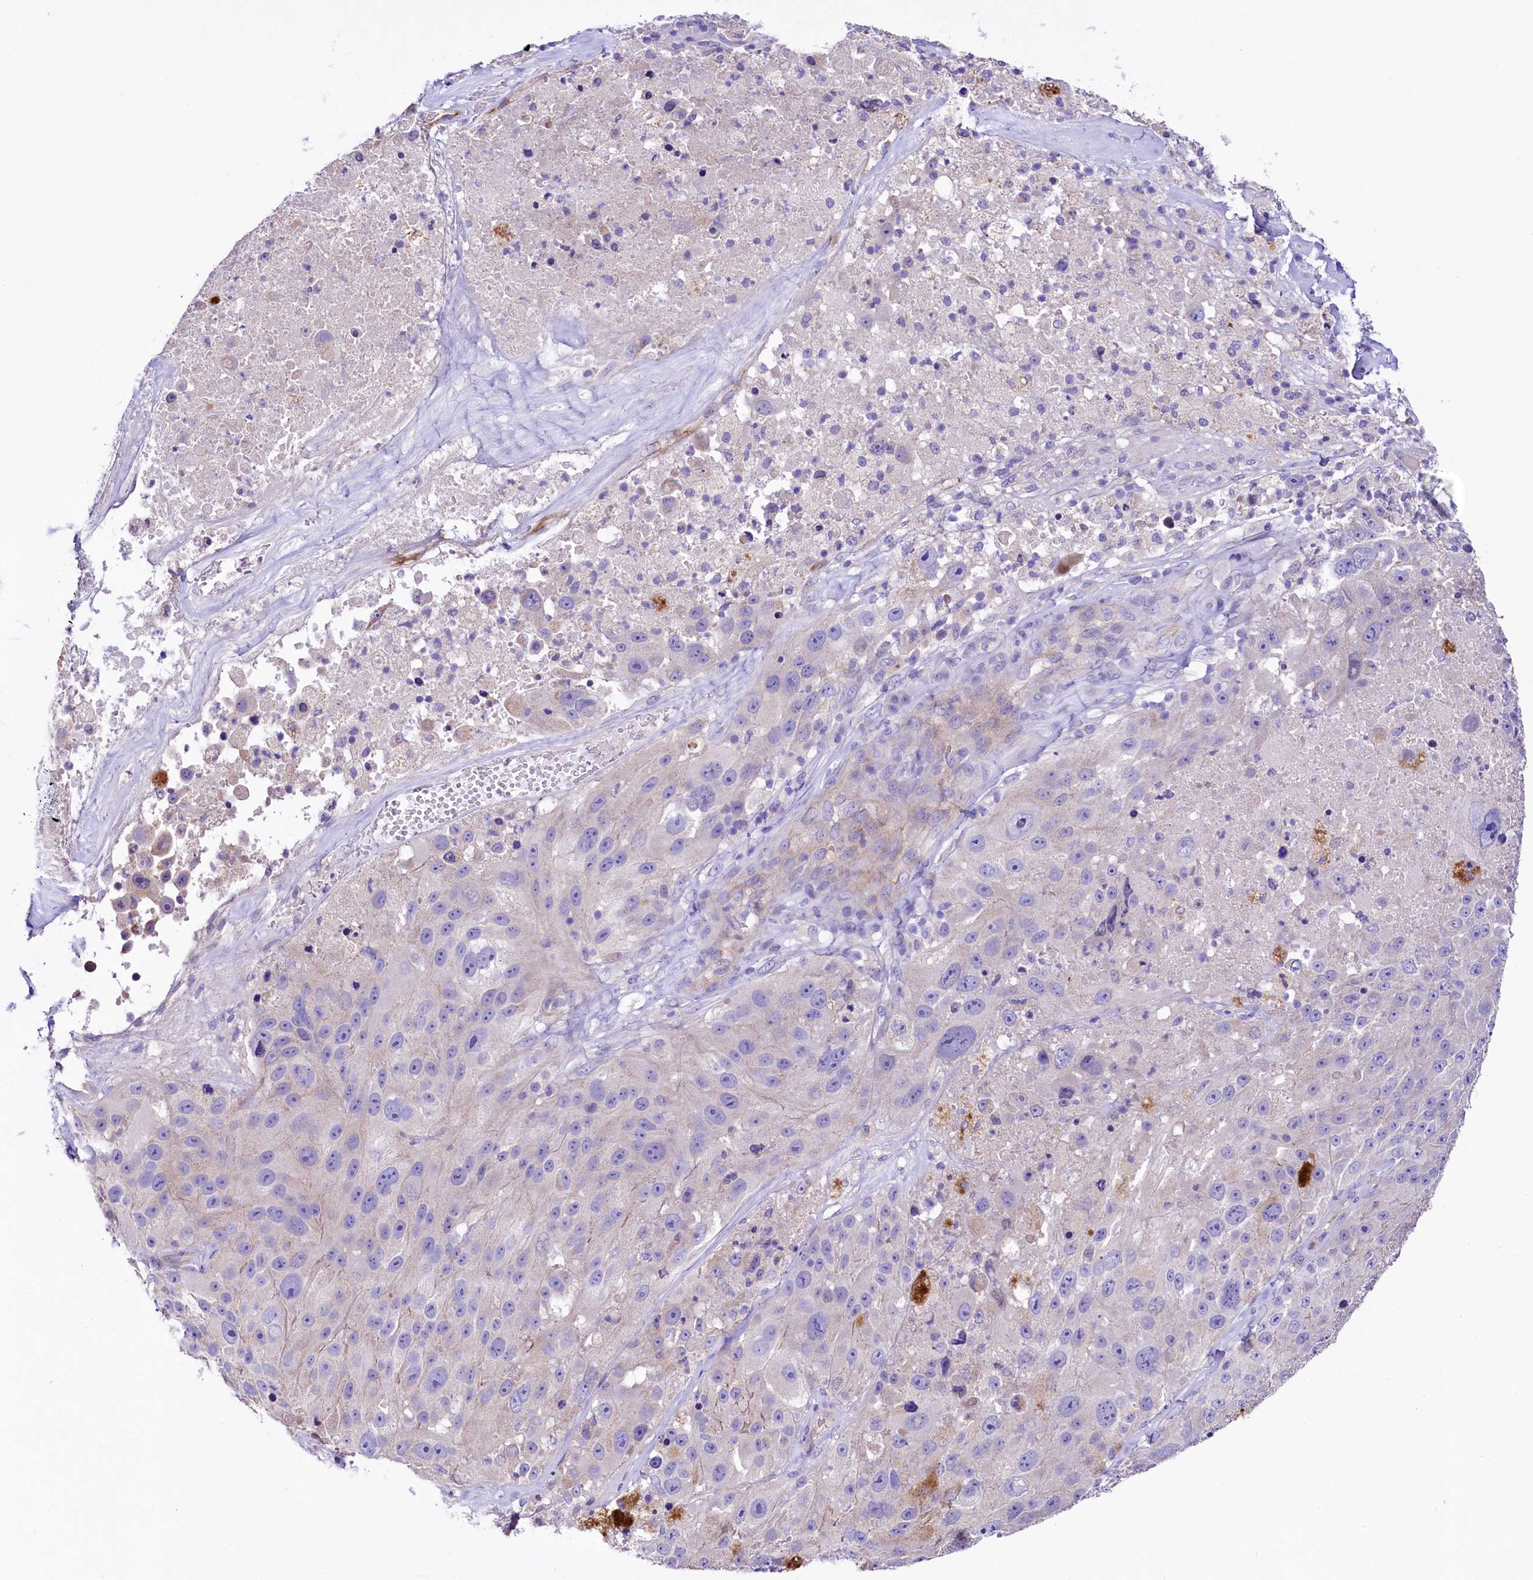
{"staining": {"intensity": "negative", "quantity": "none", "location": "none"}, "tissue": "melanoma", "cell_type": "Tumor cells", "image_type": "cancer", "snomed": [{"axis": "morphology", "description": "Malignant melanoma, Metastatic site"}, {"axis": "topography", "description": "Lymph node"}], "caption": "A high-resolution micrograph shows IHC staining of melanoma, which shows no significant positivity in tumor cells.", "gene": "SLF1", "patient": {"sex": "male", "age": 62}}